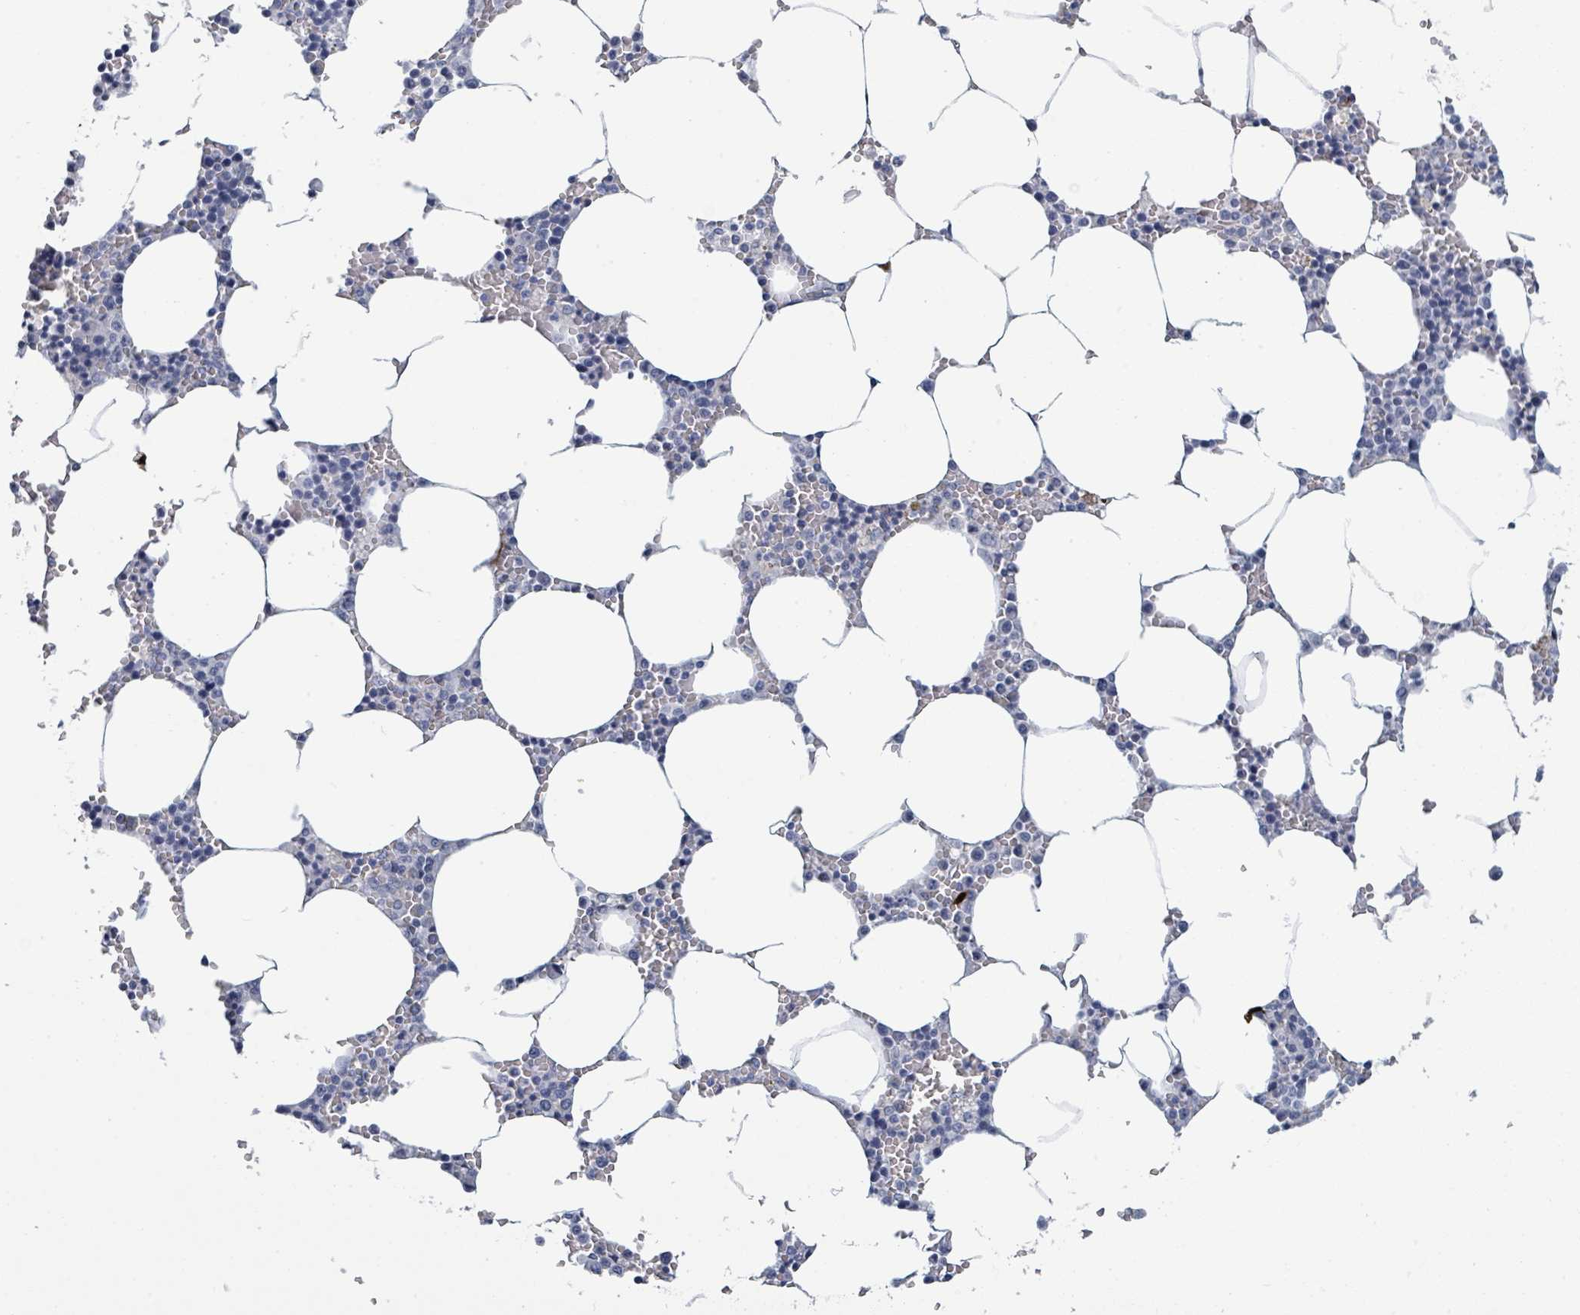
{"staining": {"intensity": "strong", "quantity": "<25%", "location": "cytoplasmic/membranous"}, "tissue": "bone marrow", "cell_type": "Hematopoietic cells", "image_type": "normal", "snomed": [{"axis": "morphology", "description": "Normal tissue, NOS"}, {"axis": "topography", "description": "Bone marrow"}], "caption": "IHC of normal human bone marrow demonstrates medium levels of strong cytoplasmic/membranous expression in about <25% of hematopoietic cells. (Stains: DAB in brown, nuclei in blue, Microscopy: brightfield microscopy at high magnification).", "gene": "VPS13D", "patient": {"sex": "male", "age": 70}}